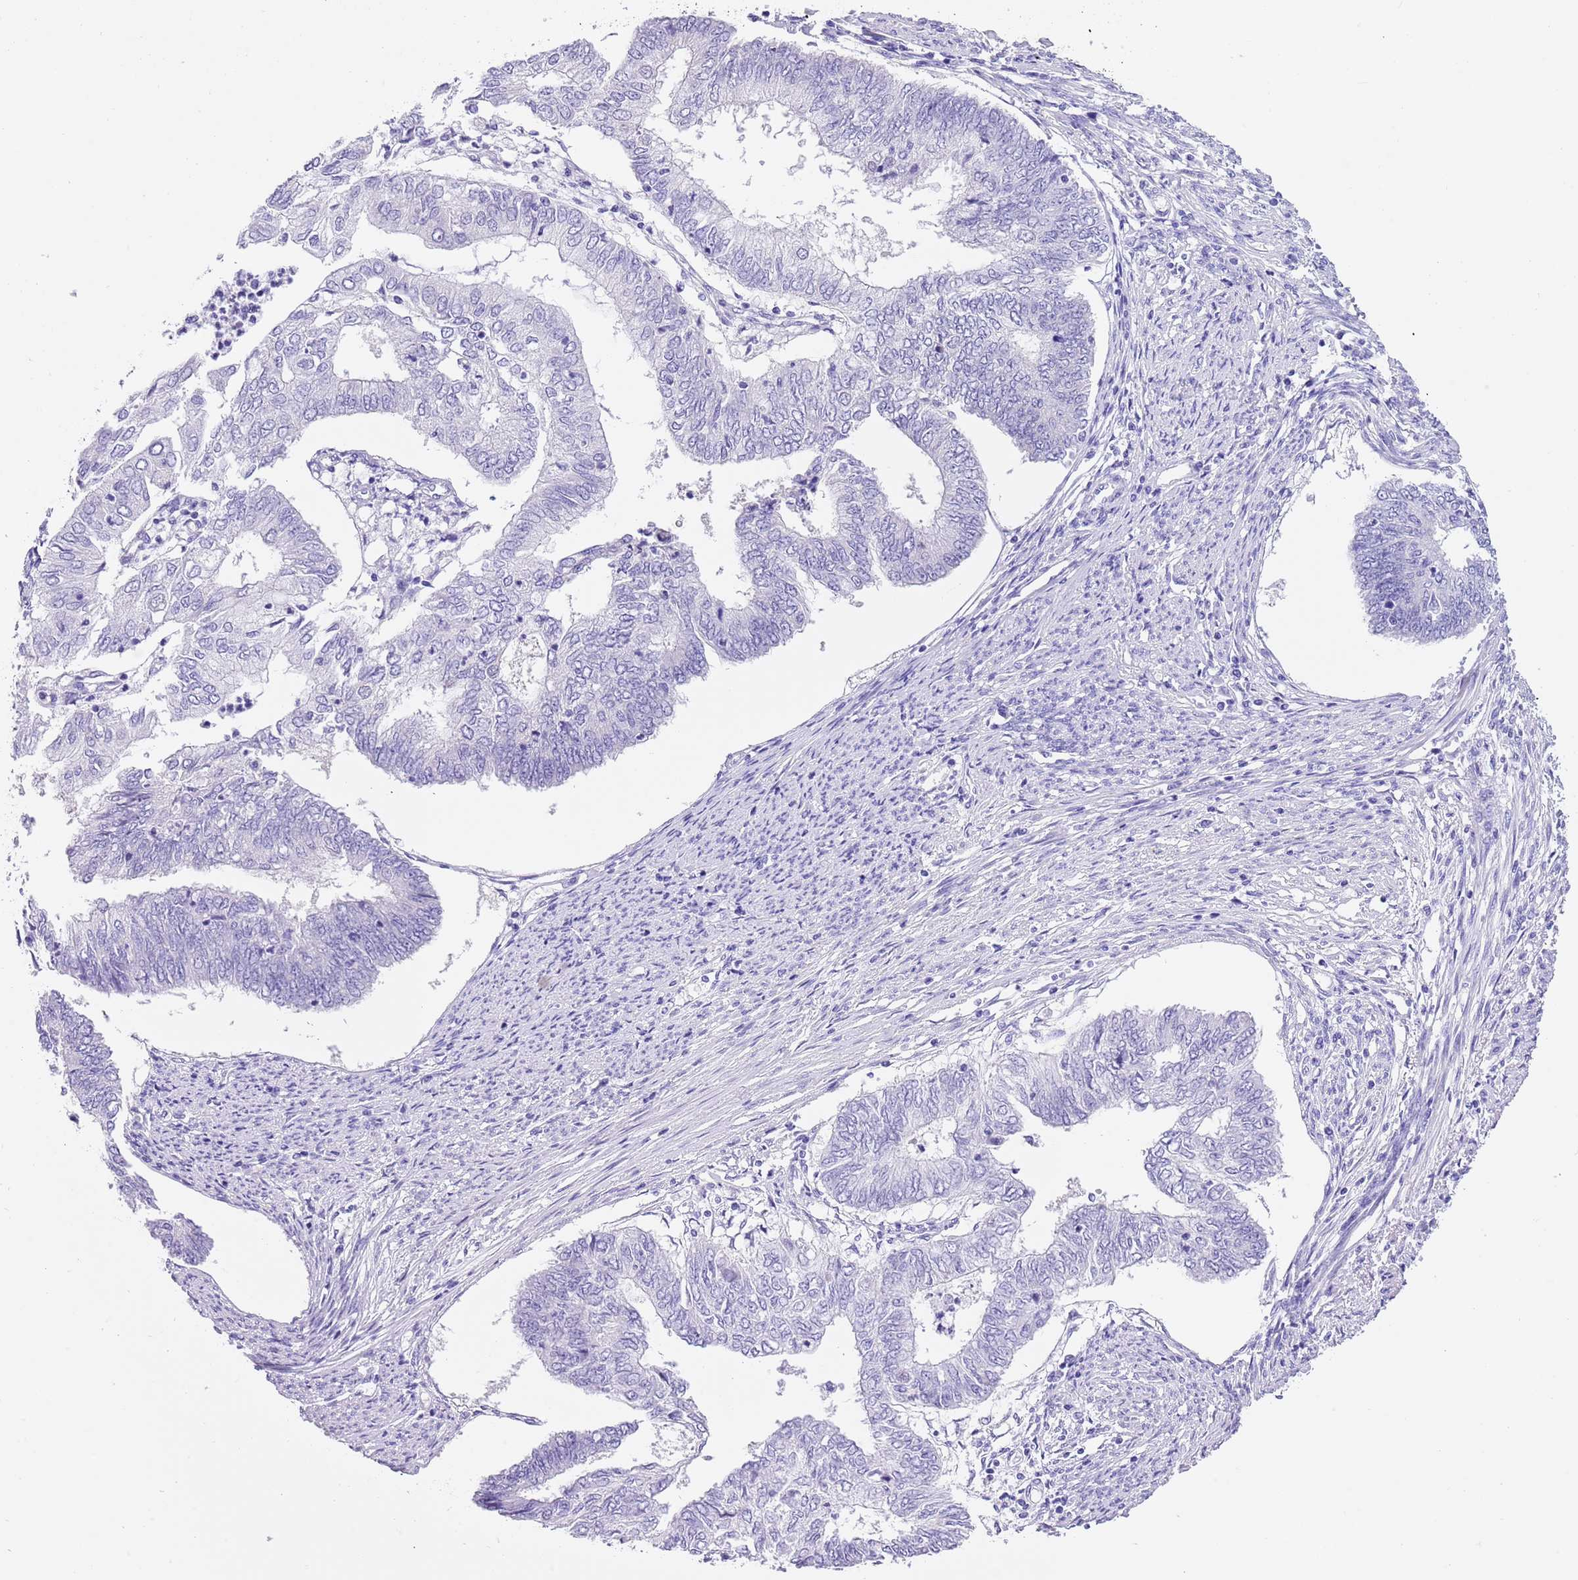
{"staining": {"intensity": "negative", "quantity": "none", "location": "none"}, "tissue": "endometrial cancer", "cell_type": "Tumor cells", "image_type": "cancer", "snomed": [{"axis": "morphology", "description": "Adenocarcinoma, NOS"}, {"axis": "topography", "description": "Endometrium"}], "caption": "The image shows no significant staining in tumor cells of endometrial cancer. (Brightfield microscopy of DAB (3,3'-diaminobenzidine) IHC at high magnification).", "gene": "TMEM185B", "patient": {"sex": "female", "age": 68}}